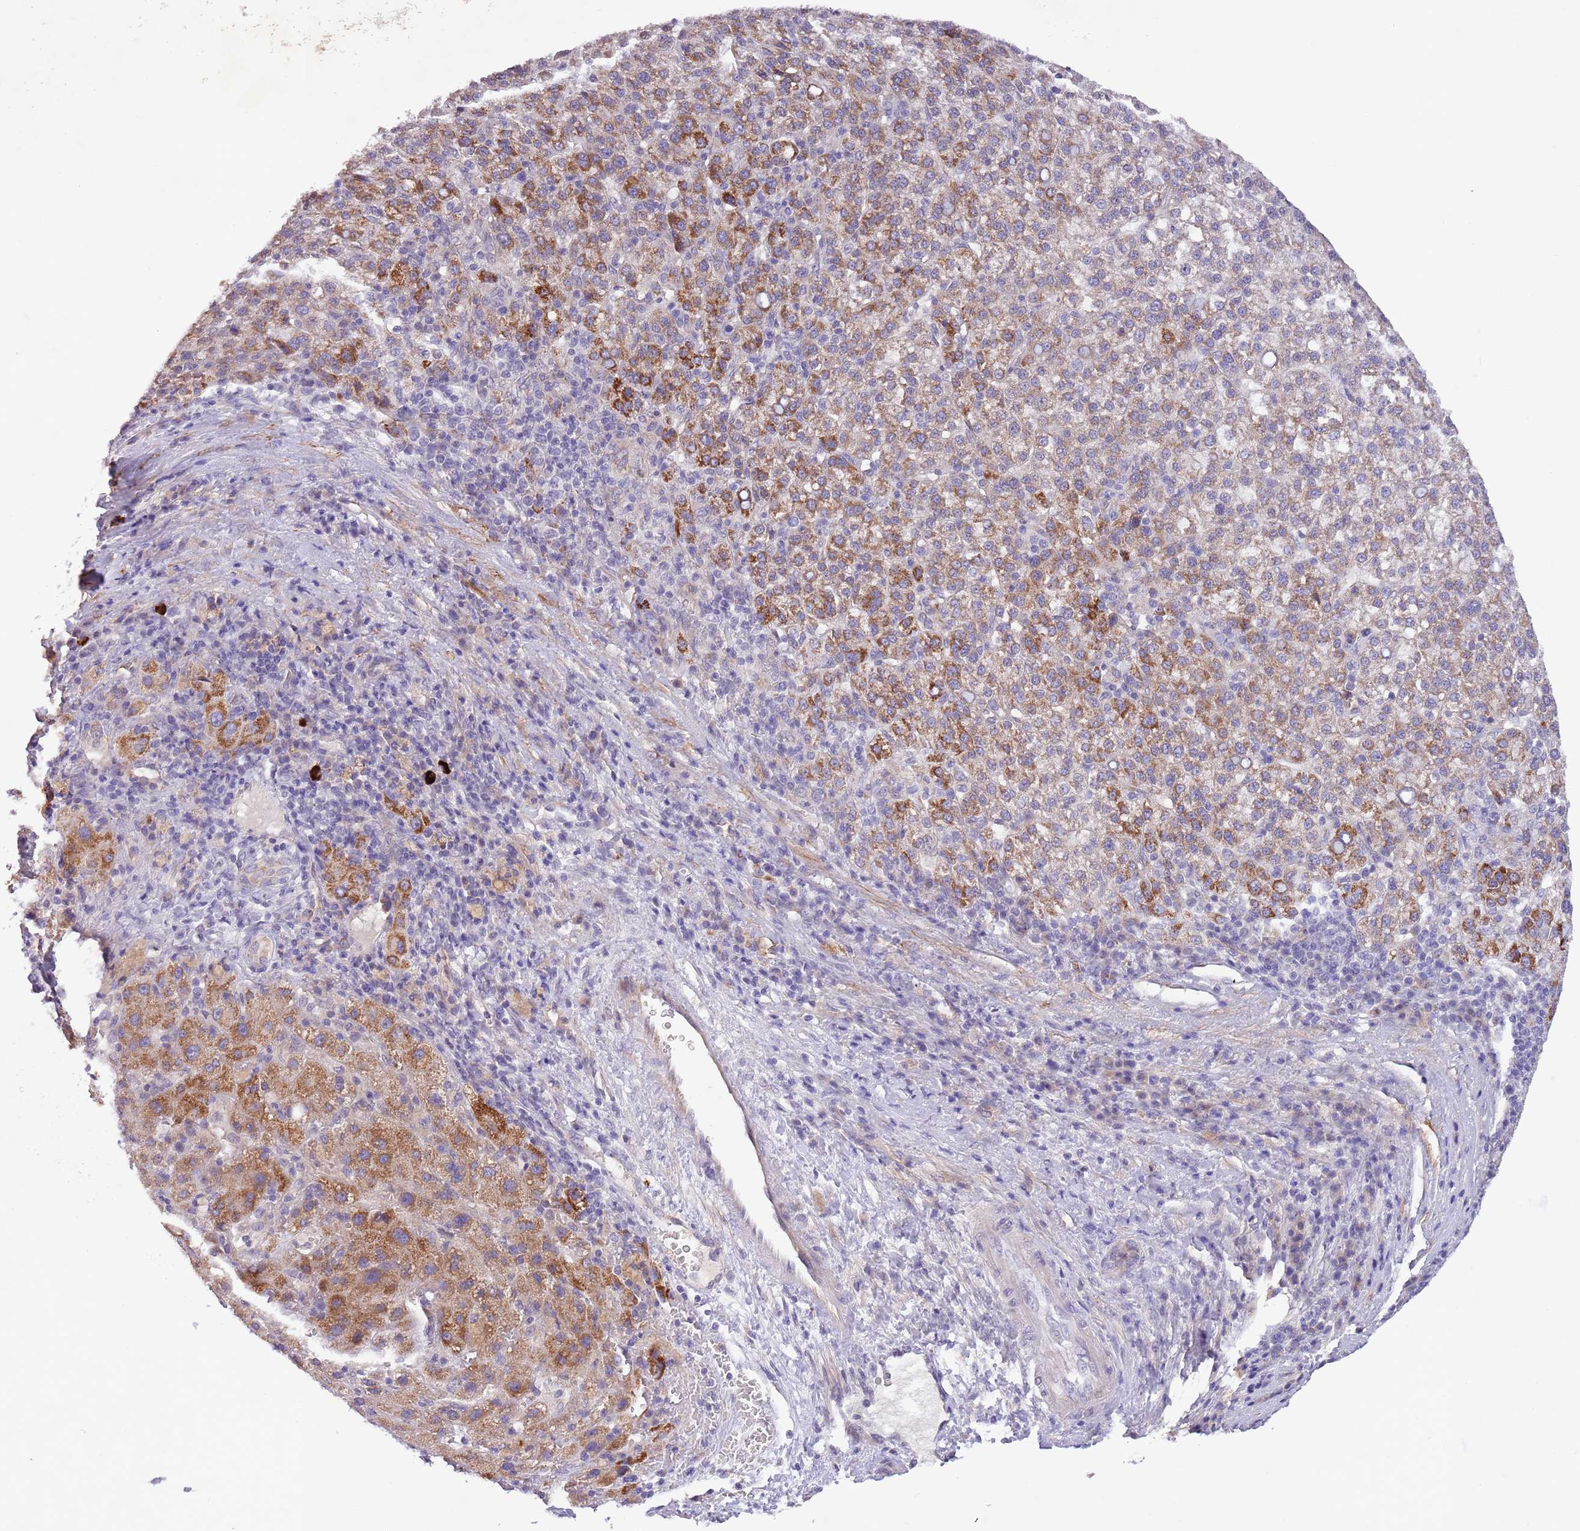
{"staining": {"intensity": "moderate", "quantity": "25%-75%", "location": "cytoplasmic/membranous"}, "tissue": "liver cancer", "cell_type": "Tumor cells", "image_type": "cancer", "snomed": [{"axis": "morphology", "description": "Carcinoma, Hepatocellular, NOS"}, {"axis": "topography", "description": "Liver"}], "caption": "Hepatocellular carcinoma (liver) was stained to show a protein in brown. There is medium levels of moderate cytoplasmic/membranous staining in approximately 25%-75% of tumor cells. (brown staining indicates protein expression, while blue staining denotes nuclei).", "gene": "ZNF658", "patient": {"sex": "female", "age": 58}}